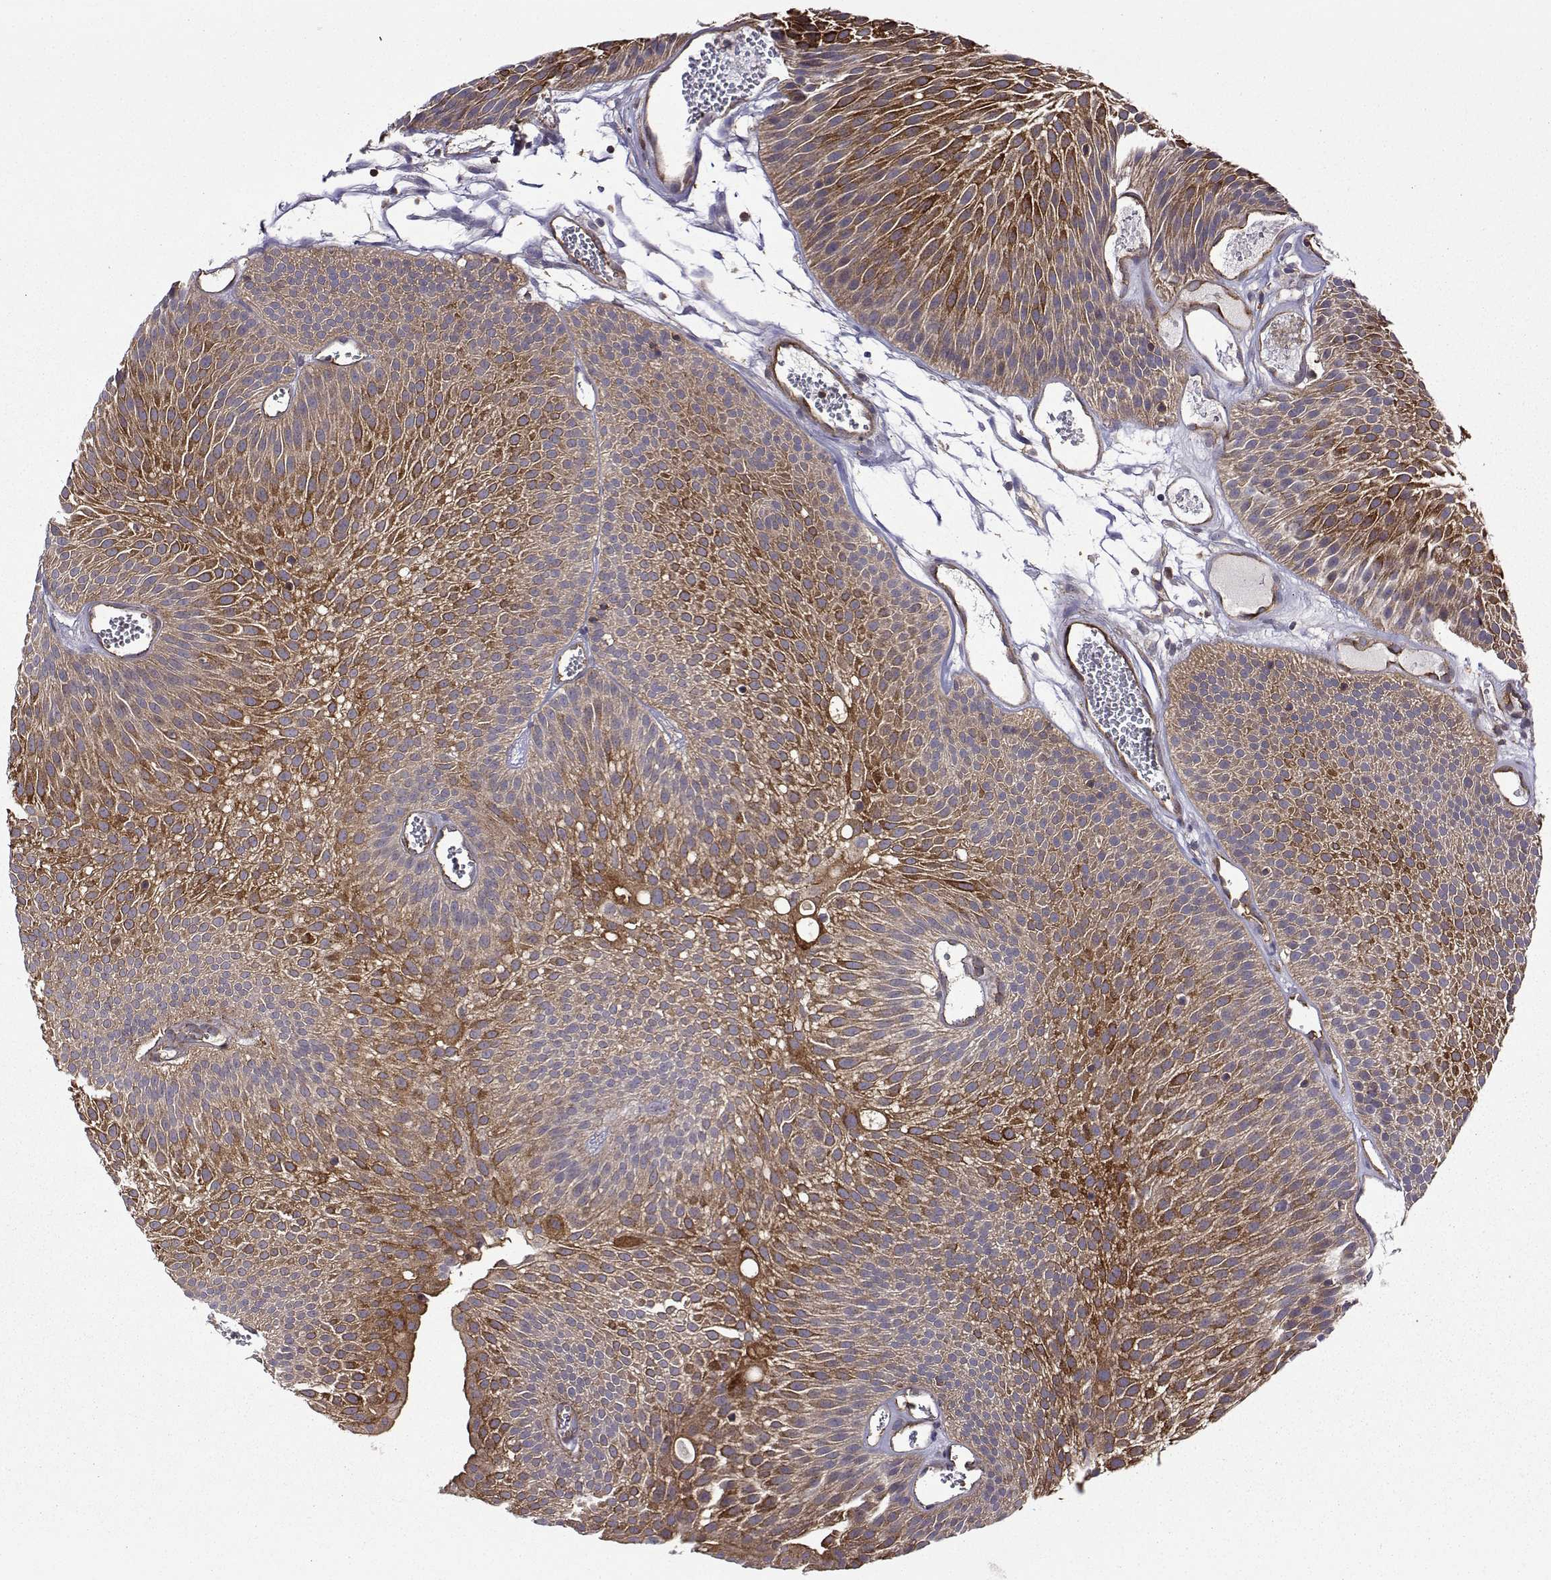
{"staining": {"intensity": "strong", "quantity": ">75%", "location": "cytoplasmic/membranous"}, "tissue": "urothelial cancer", "cell_type": "Tumor cells", "image_type": "cancer", "snomed": [{"axis": "morphology", "description": "Urothelial carcinoma, Low grade"}, {"axis": "topography", "description": "Urinary bladder"}], "caption": "Urothelial carcinoma (low-grade) was stained to show a protein in brown. There is high levels of strong cytoplasmic/membranous positivity in approximately >75% of tumor cells.", "gene": "ITGB8", "patient": {"sex": "male", "age": 52}}